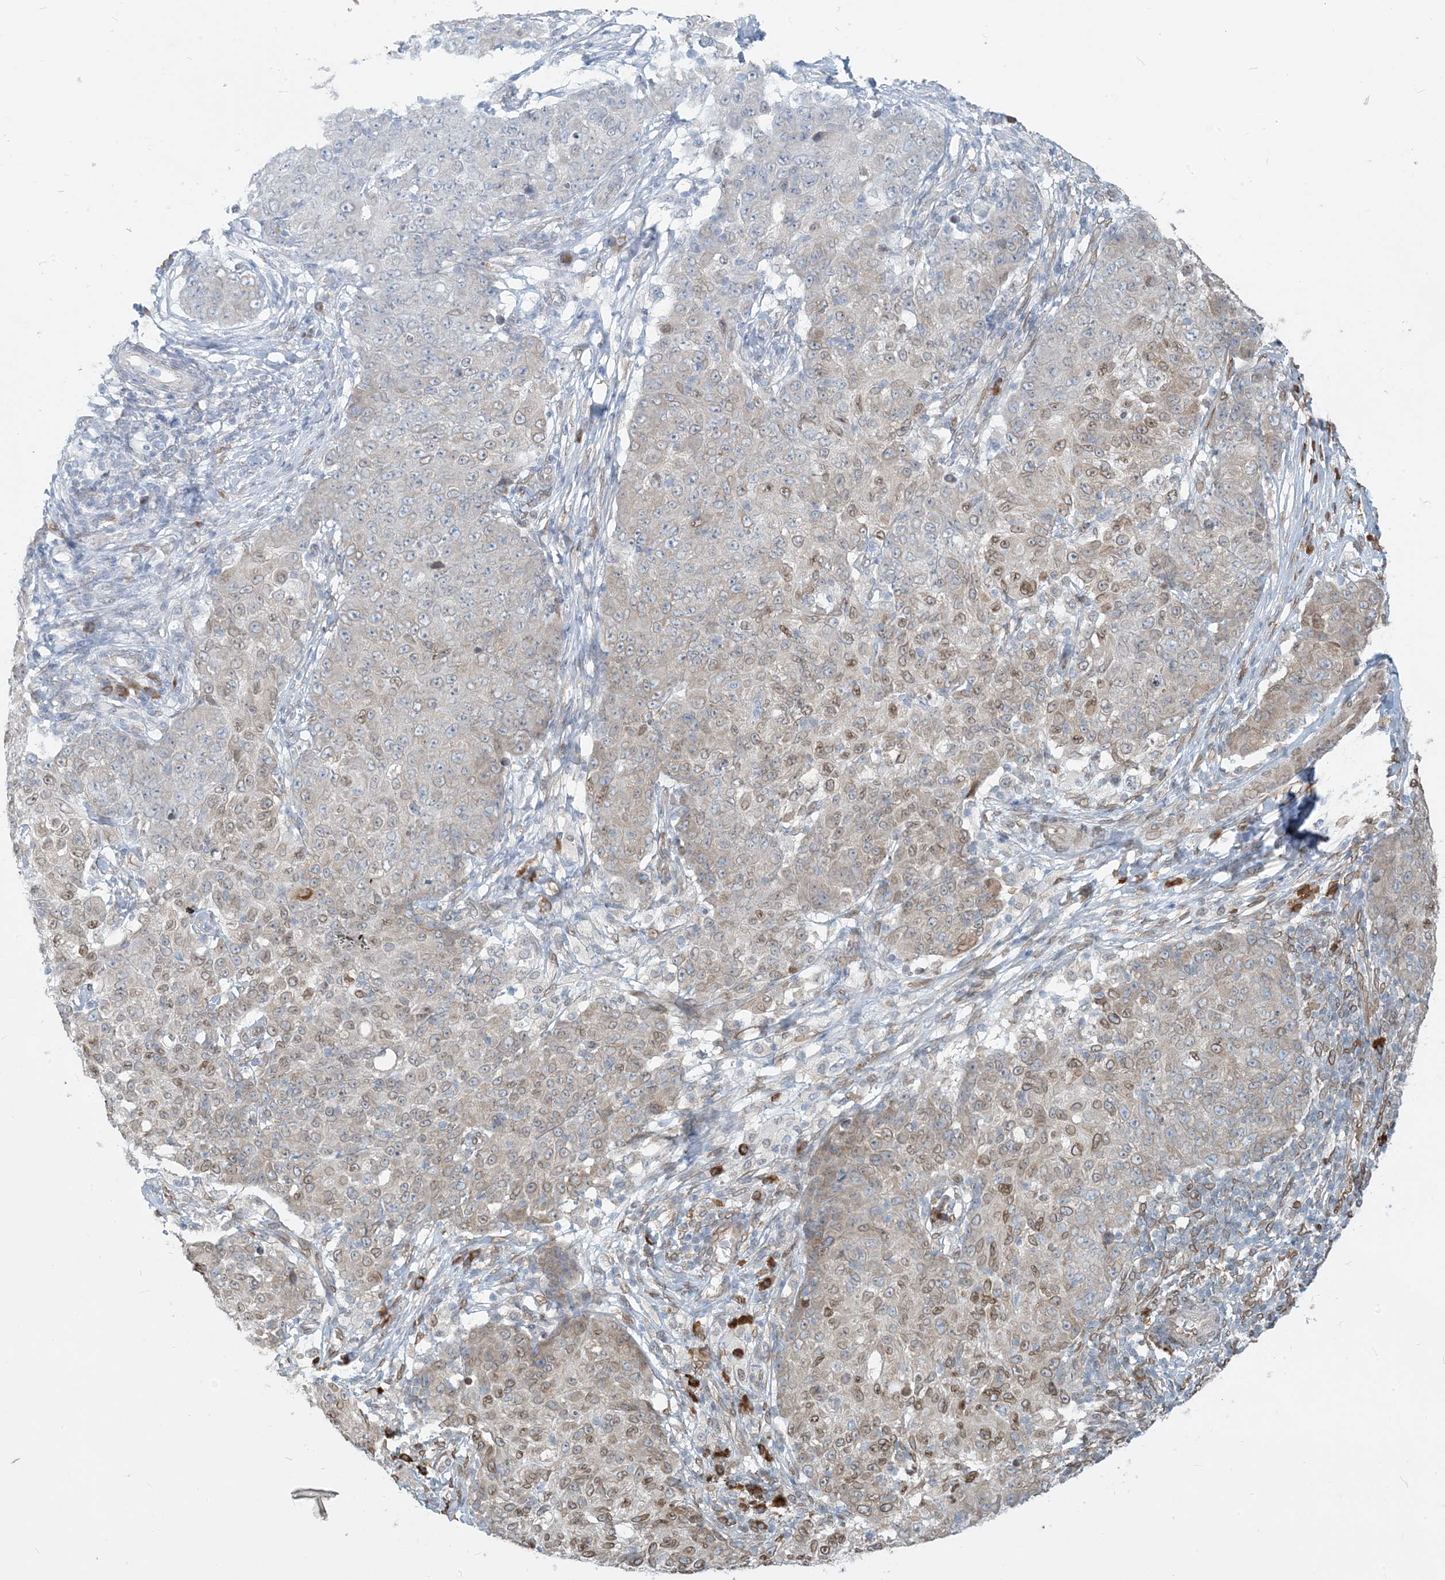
{"staining": {"intensity": "moderate", "quantity": "<25%", "location": "cytoplasmic/membranous,nuclear"}, "tissue": "ovarian cancer", "cell_type": "Tumor cells", "image_type": "cancer", "snomed": [{"axis": "morphology", "description": "Carcinoma, endometroid"}, {"axis": "topography", "description": "Ovary"}], "caption": "IHC staining of endometroid carcinoma (ovarian), which demonstrates low levels of moderate cytoplasmic/membranous and nuclear expression in about <25% of tumor cells indicating moderate cytoplasmic/membranous and nuclear protein expression. The staining was performed using DAB (3,3'-diaminobenzidine) (brown) for protein detection and nuclei were counterstained in hematoxylin (blue).", "gene": "WWP1", "patient": {"sex": "female", "age": 42}}